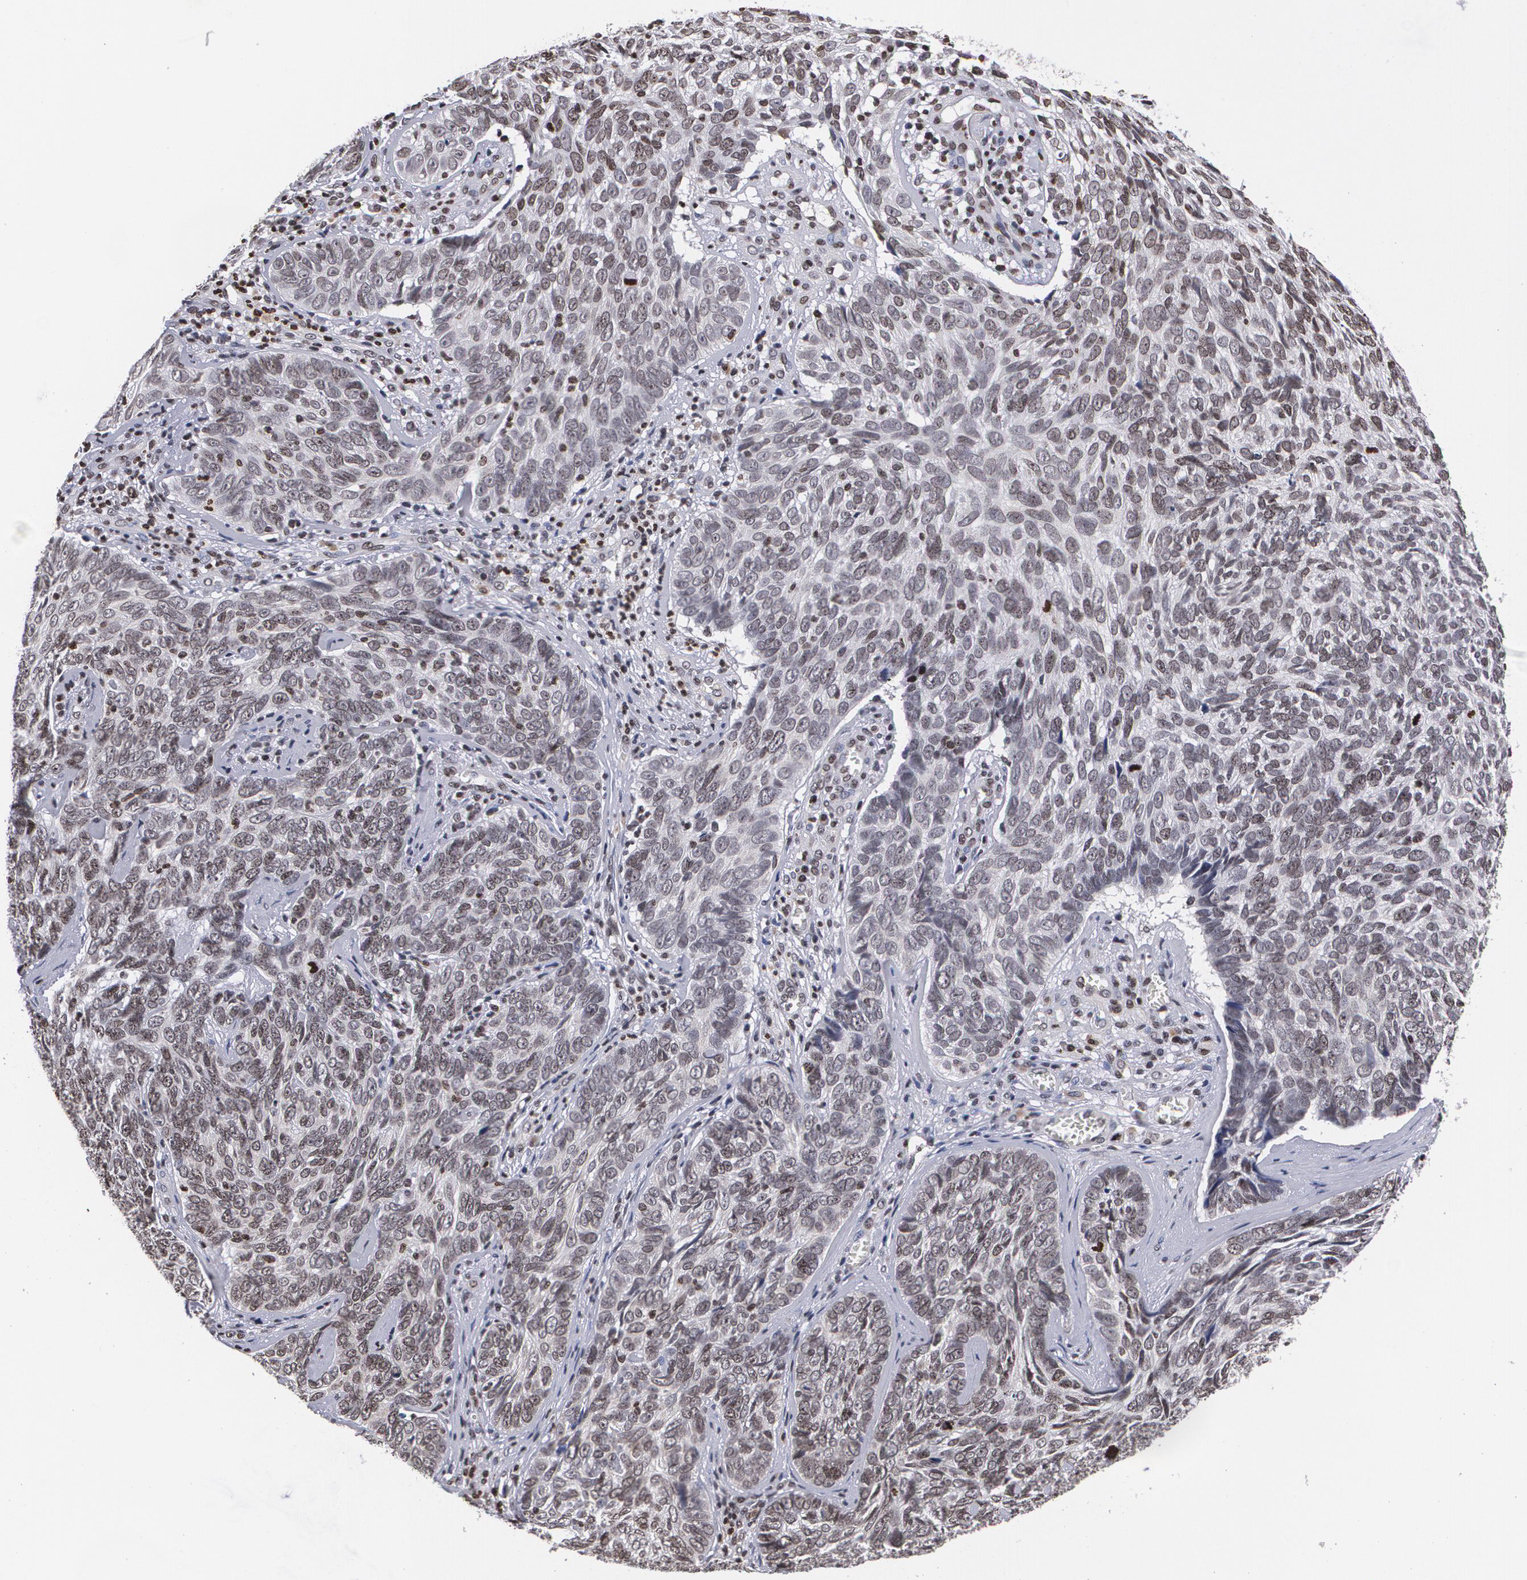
{"staining": {"intensity": "weak", "quantity": "25%-75%", "location": "nuclear"}, "tissue": "skin cancer", "cell_type": "Tumor cells", "image_type": "cancer", "snomed": [{"axis": "morphology", "description": "Basal cell carcinoma"}, {"axis": "topography", "description": "Skin"}], "caption": "A high-resolution photomicrograph shows immunohistochemistry (IHC) staining of skin basal cell carcinoma, which demonstrates weak nuclear staining in approximately 25%-75% of tumor cells.", "gene": "MVP", "patient": {"sex": "male", "age": 72}}